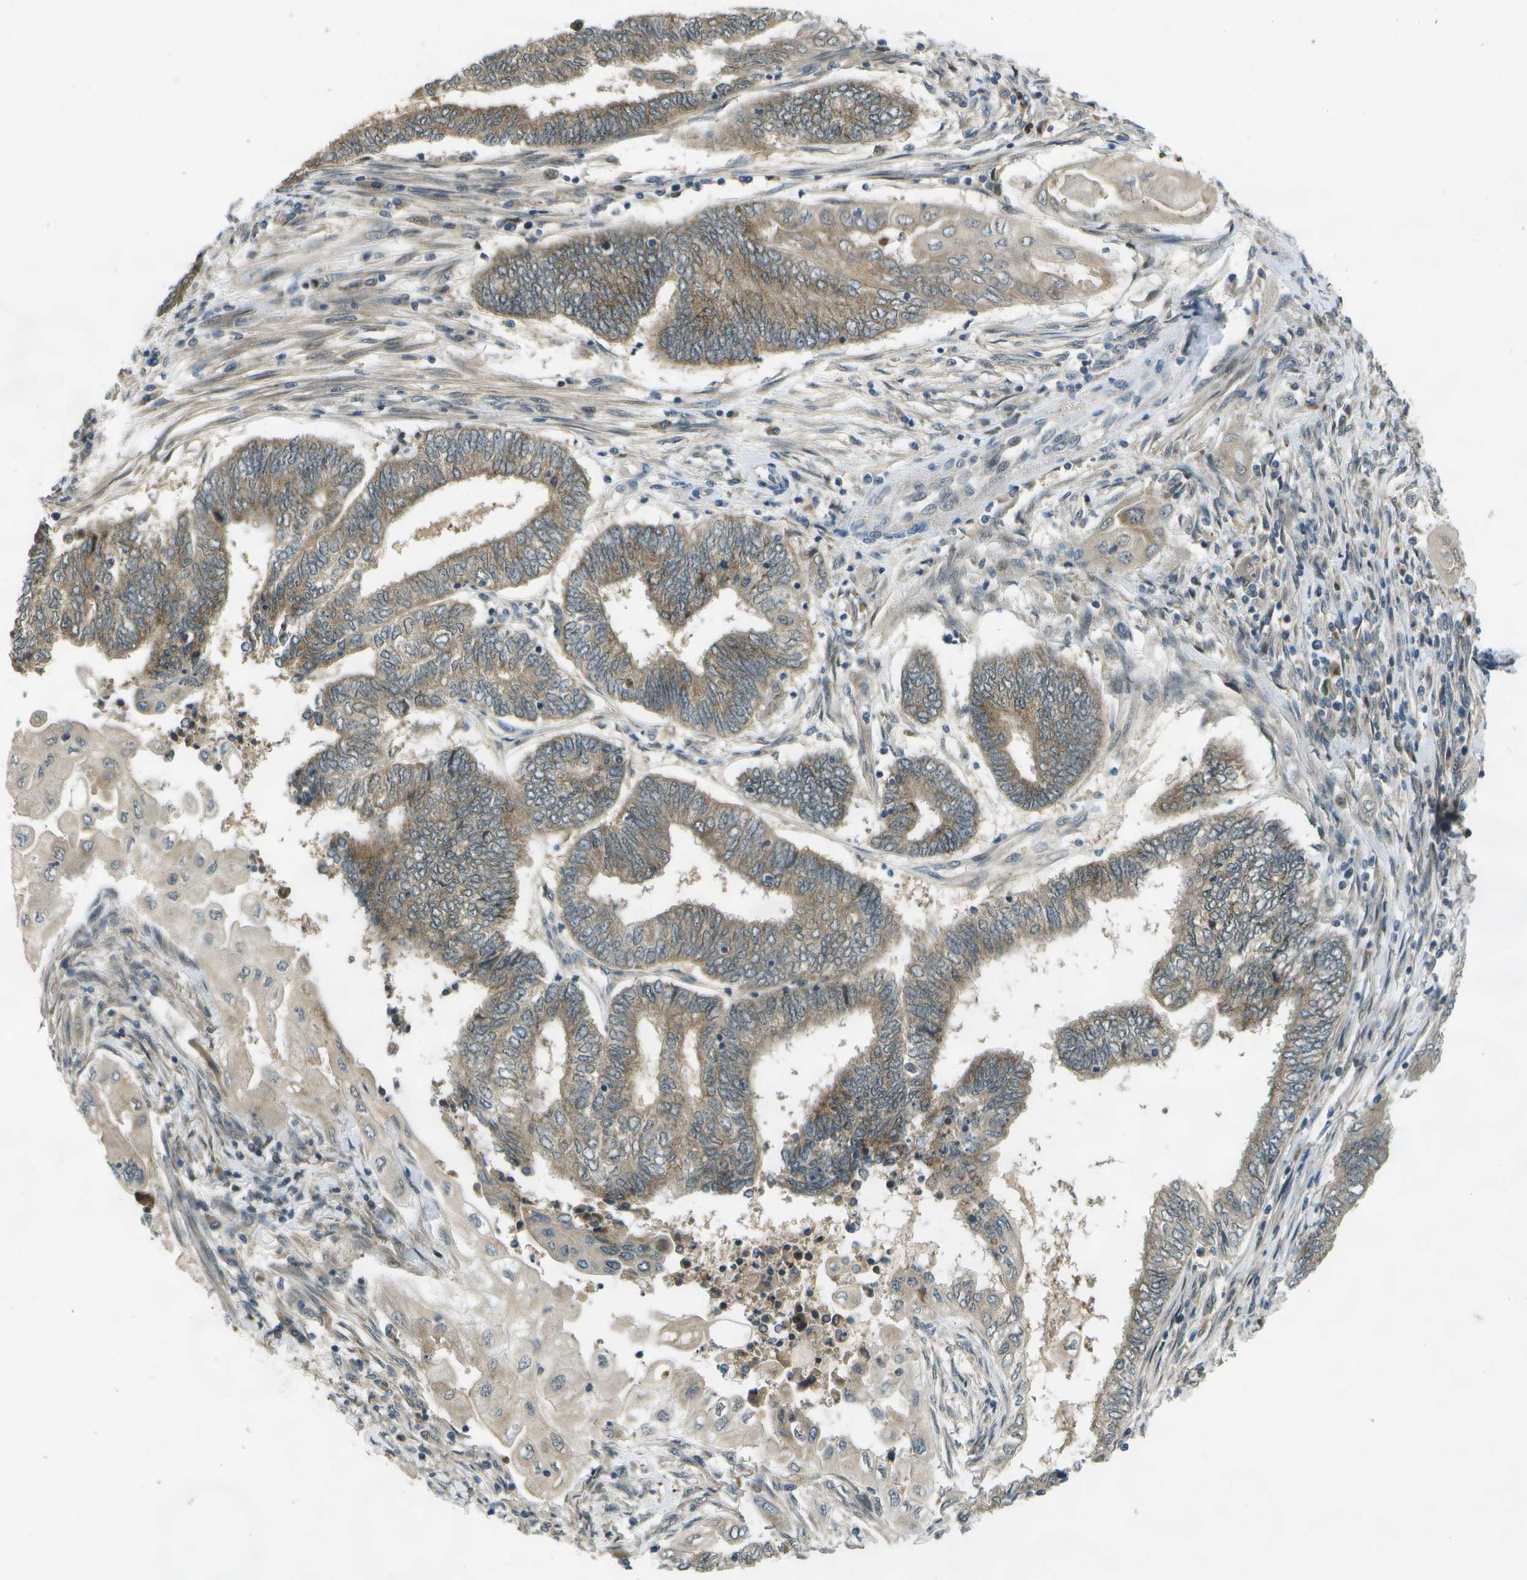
{"staining": {"intensity": "moderate", "quantity": ">75%", "location": "cytoplasmic/membranous"}, "tissue": "endometrial cancer", "cell_type": "Tumor cells", "image_type": "cancer", "snomed": [{"axis": "morphology", "description": "Adenocarcinoma, NOS"}, {"axis": "topography", "description": "Uterus"}, {"axis": "topography", "description": "Endometrium"}], "caption": "Endometrial cancer (adenocarcinoma) stained with a brown dye reveals moderate cytoplasmic/membranous positive positivity in about >75% of tumor cells.", "gene": "GANC", "patient": {"sex": "female", "age": 70}}